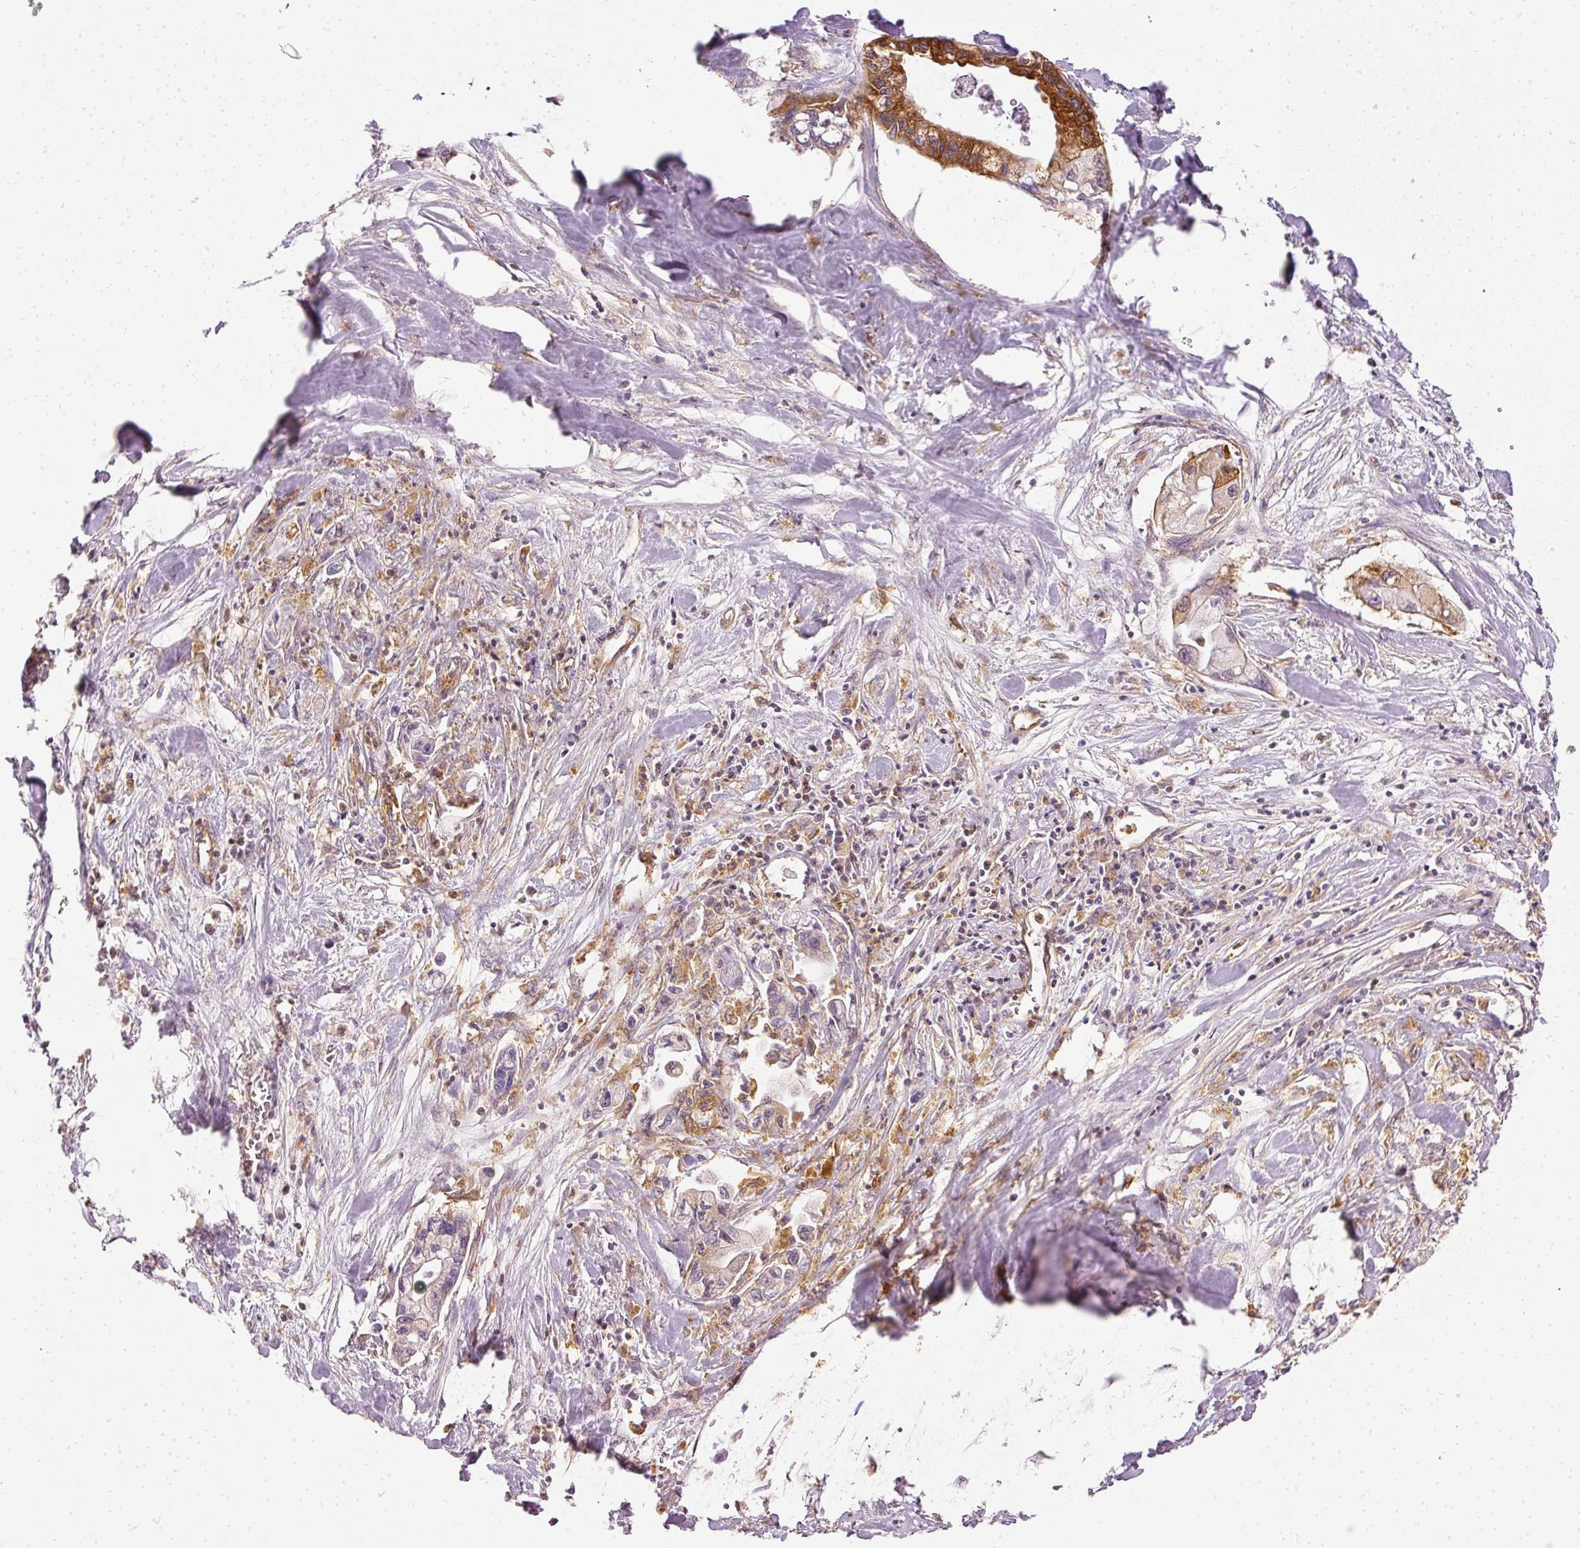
{"staining": {"intensity": "strong", "quantity": "25%-75%", "location": "cytoplasmic/membranous"}, "tissue": "pancreatic cancer", "cell_type": "Tumor cells", "image_type": "cancer", "snomed": [{"axis": "morphology", "description": "Adenocarcinoma, NOS"}, {"axis": "topography", "description": "Pancreas"}], "caption": "This is an image of immunohistochemistry (IHC) staining of adenocarcinoma (pancreatic), which shows strong positivity in the cytoplasmic/membranous of tumor cells.", "gene": "ARMH3", "patient": {"sex": "male", "age": 61}}